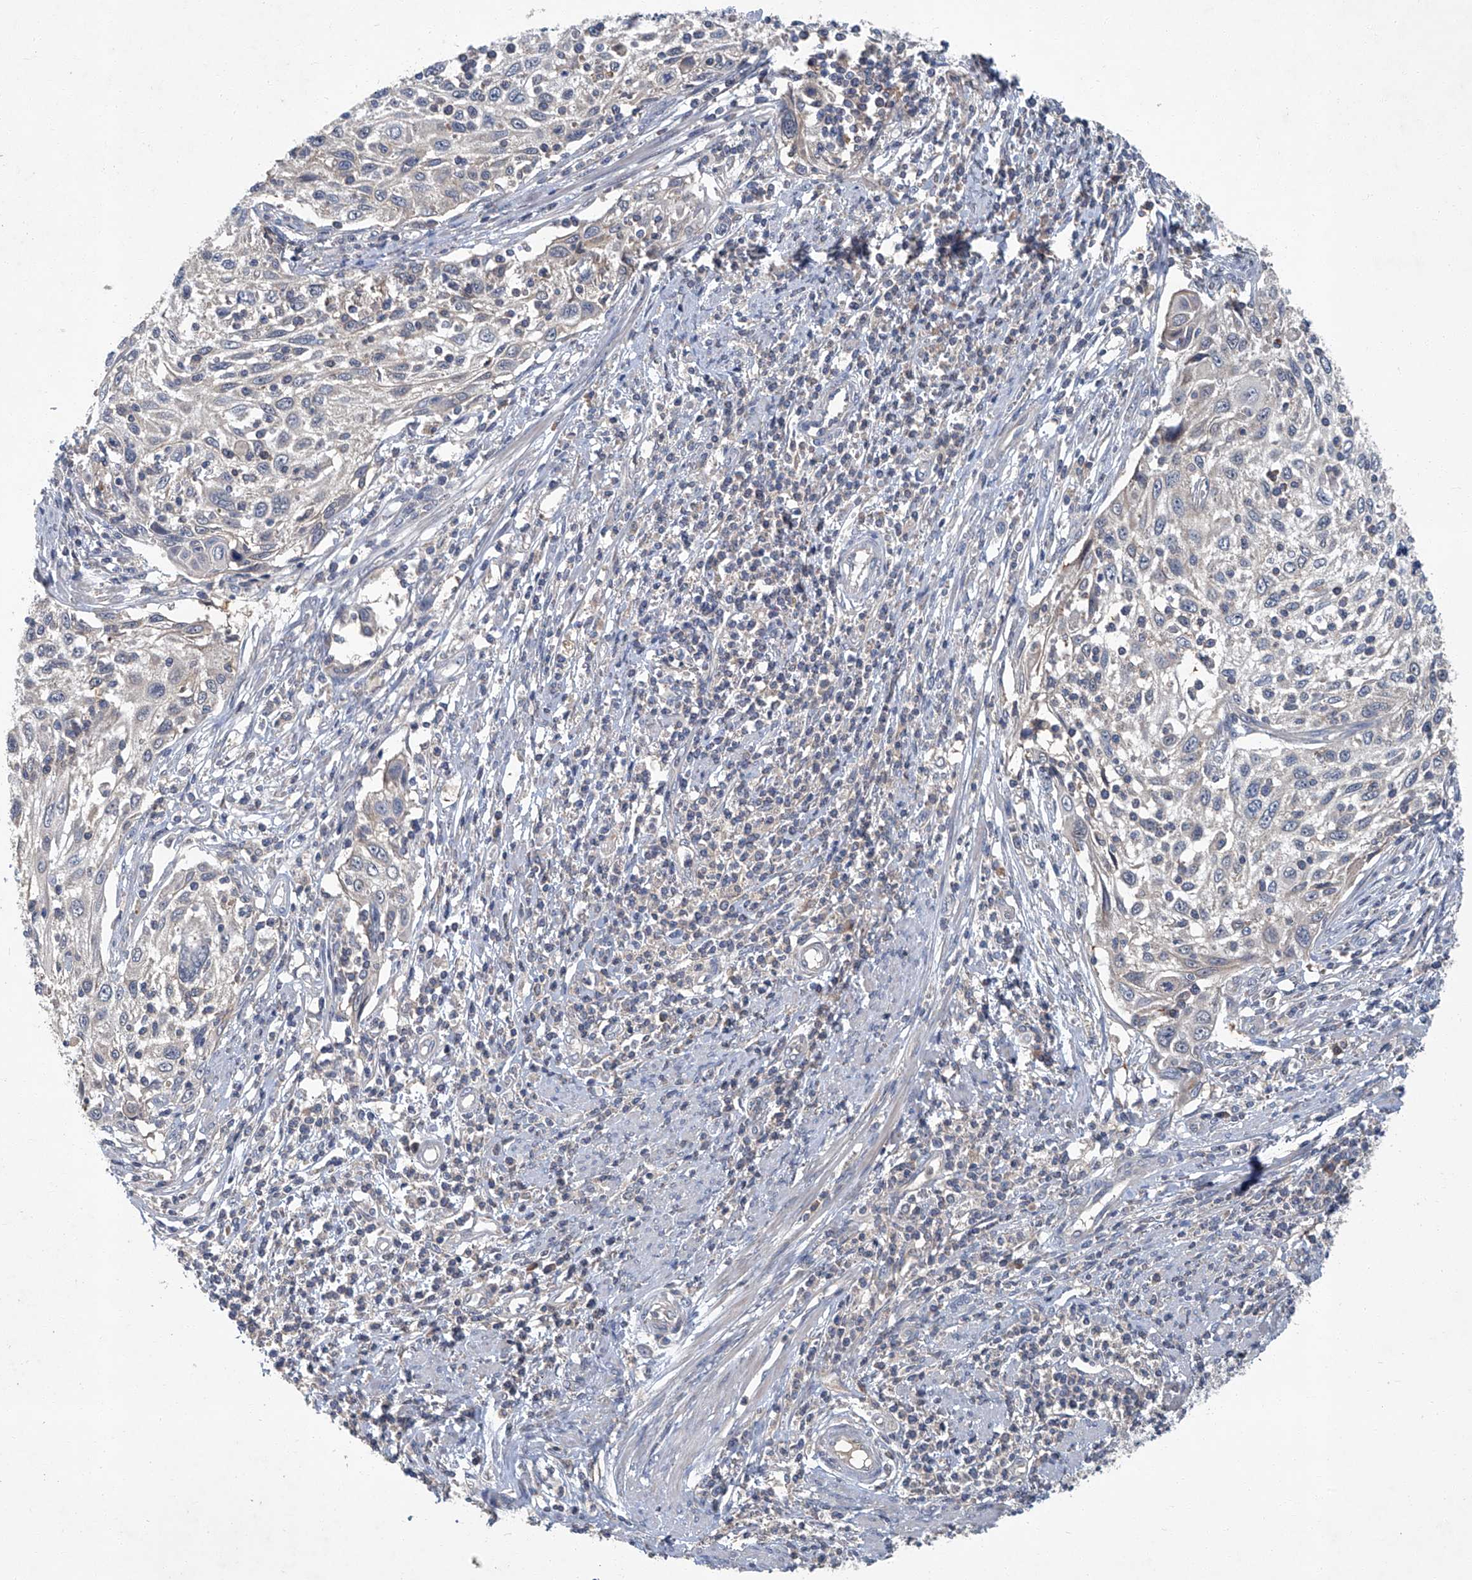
{"staining": {"intensity": "negative", "quantity": "none", "location": "none"}, "tissue": "cervical cancer", "cell_type": "Tumor cells", "image_type": "cancer", "snomed": [{"axis": "morphology", "description": "Squamous cell carcinoma, NOS"}, {"axis": "topography", "description": "Cervix"}], "caption": "Immunohistochemistry (IHC) image of neoplastic tissue: cervical squamous cell carcinoma stained with DAB shows no significant protein expression in tumor cells.", "gene": "ANKRD34A", "patient": {"sex": "female", "age": 70}}